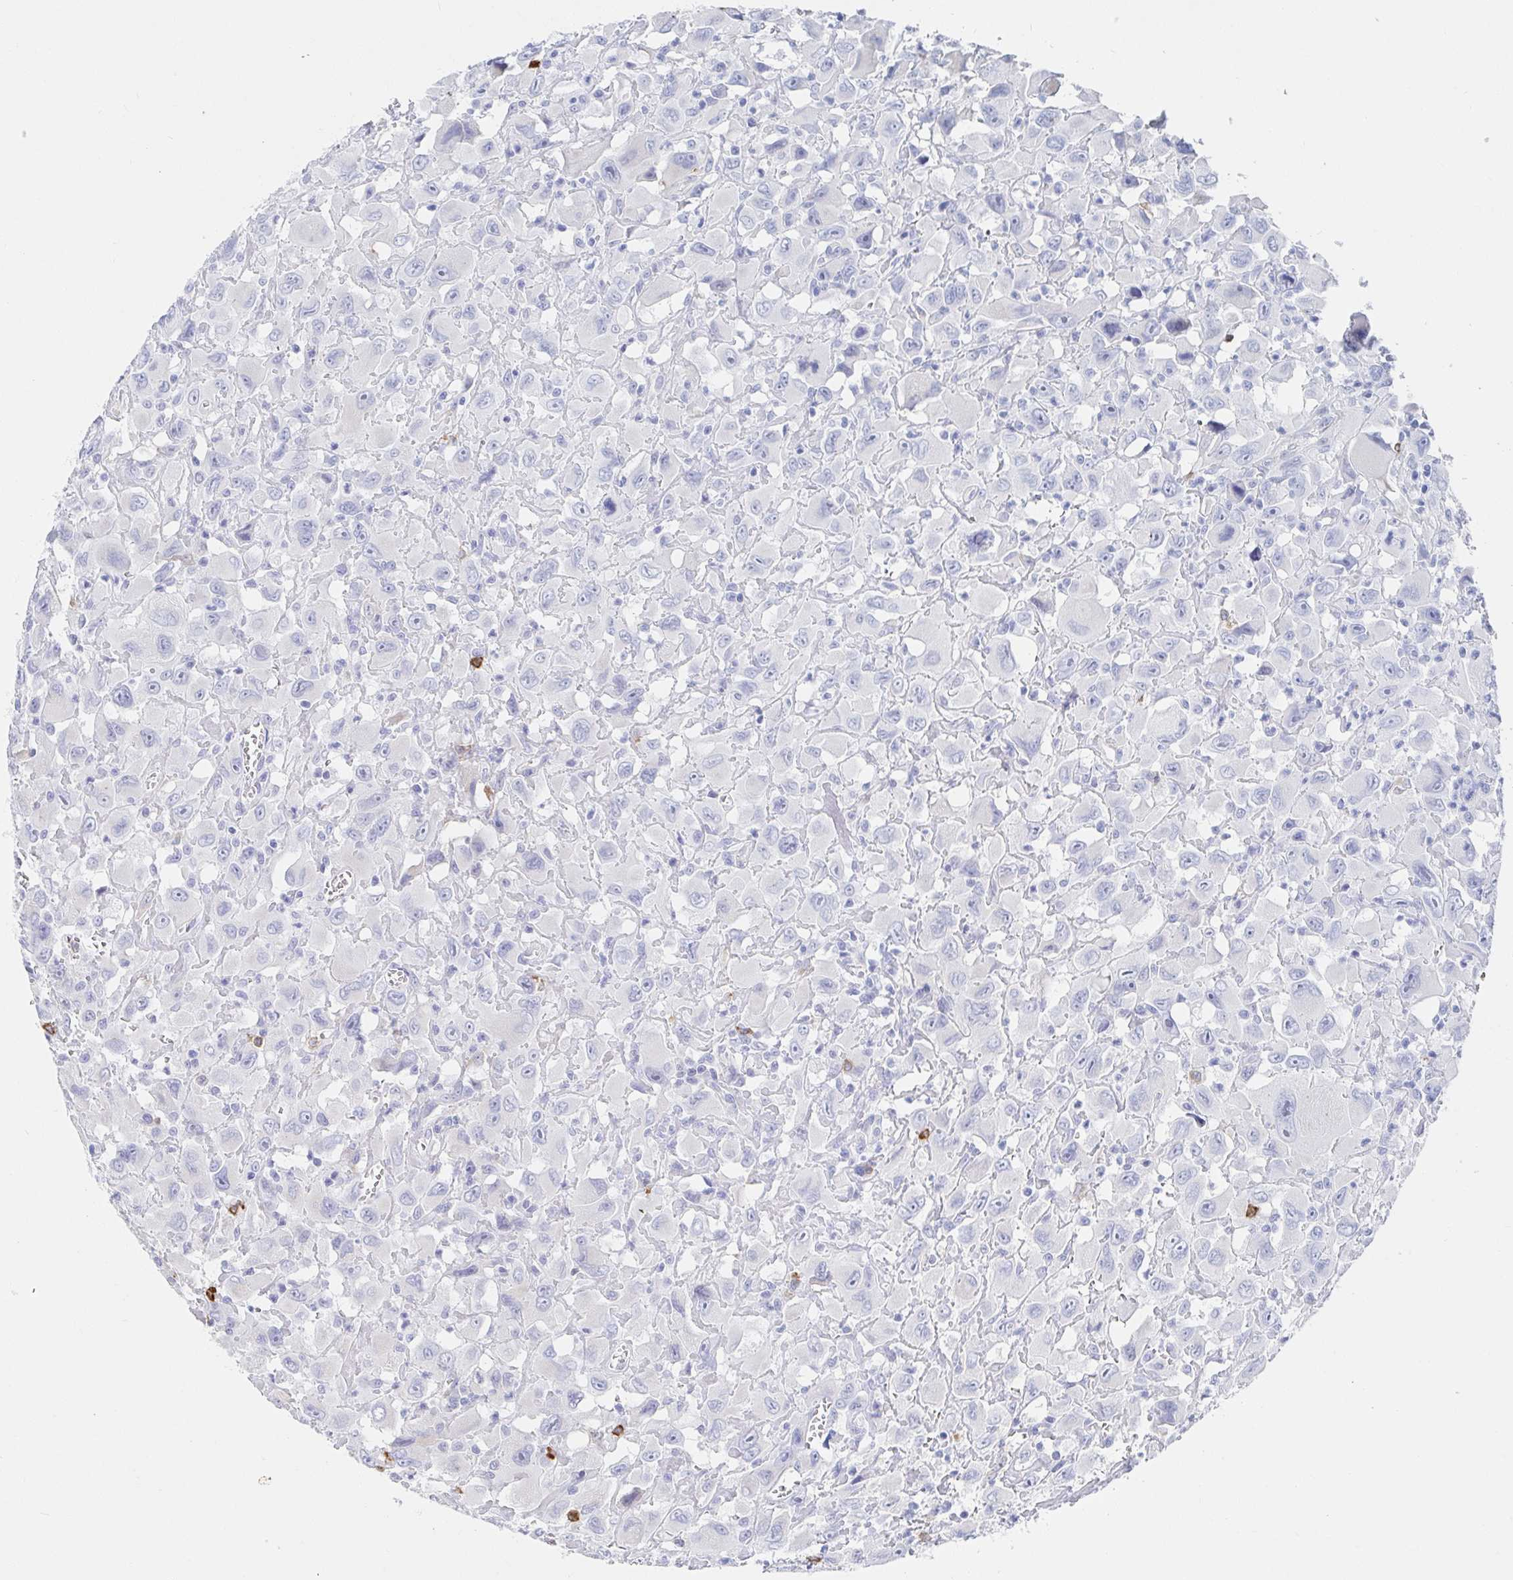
{"staining": {"intensity": "negative", "quantity": "none", "location": "none"}, "tissue": "head and neck cancer", "cell_type": "Tumor cells", "image_type": "cancer", "snomed": [{"axis": "morphology", "description": "Squamous cell carcinoma, NOS"}, {"axis": "morphology", "description": "Squamous cell carcinoma, metastatic, NOS"}, {"axis": "topography", "description": "Oral tissue"}, {"axis": "topography", "description": "Head-Neck"}], "caption": "Tumor cells show no significant protein expression in head and neck cancer.", "gene": "PACSIN1", "patient": {"sex": "female", "age": 85}}